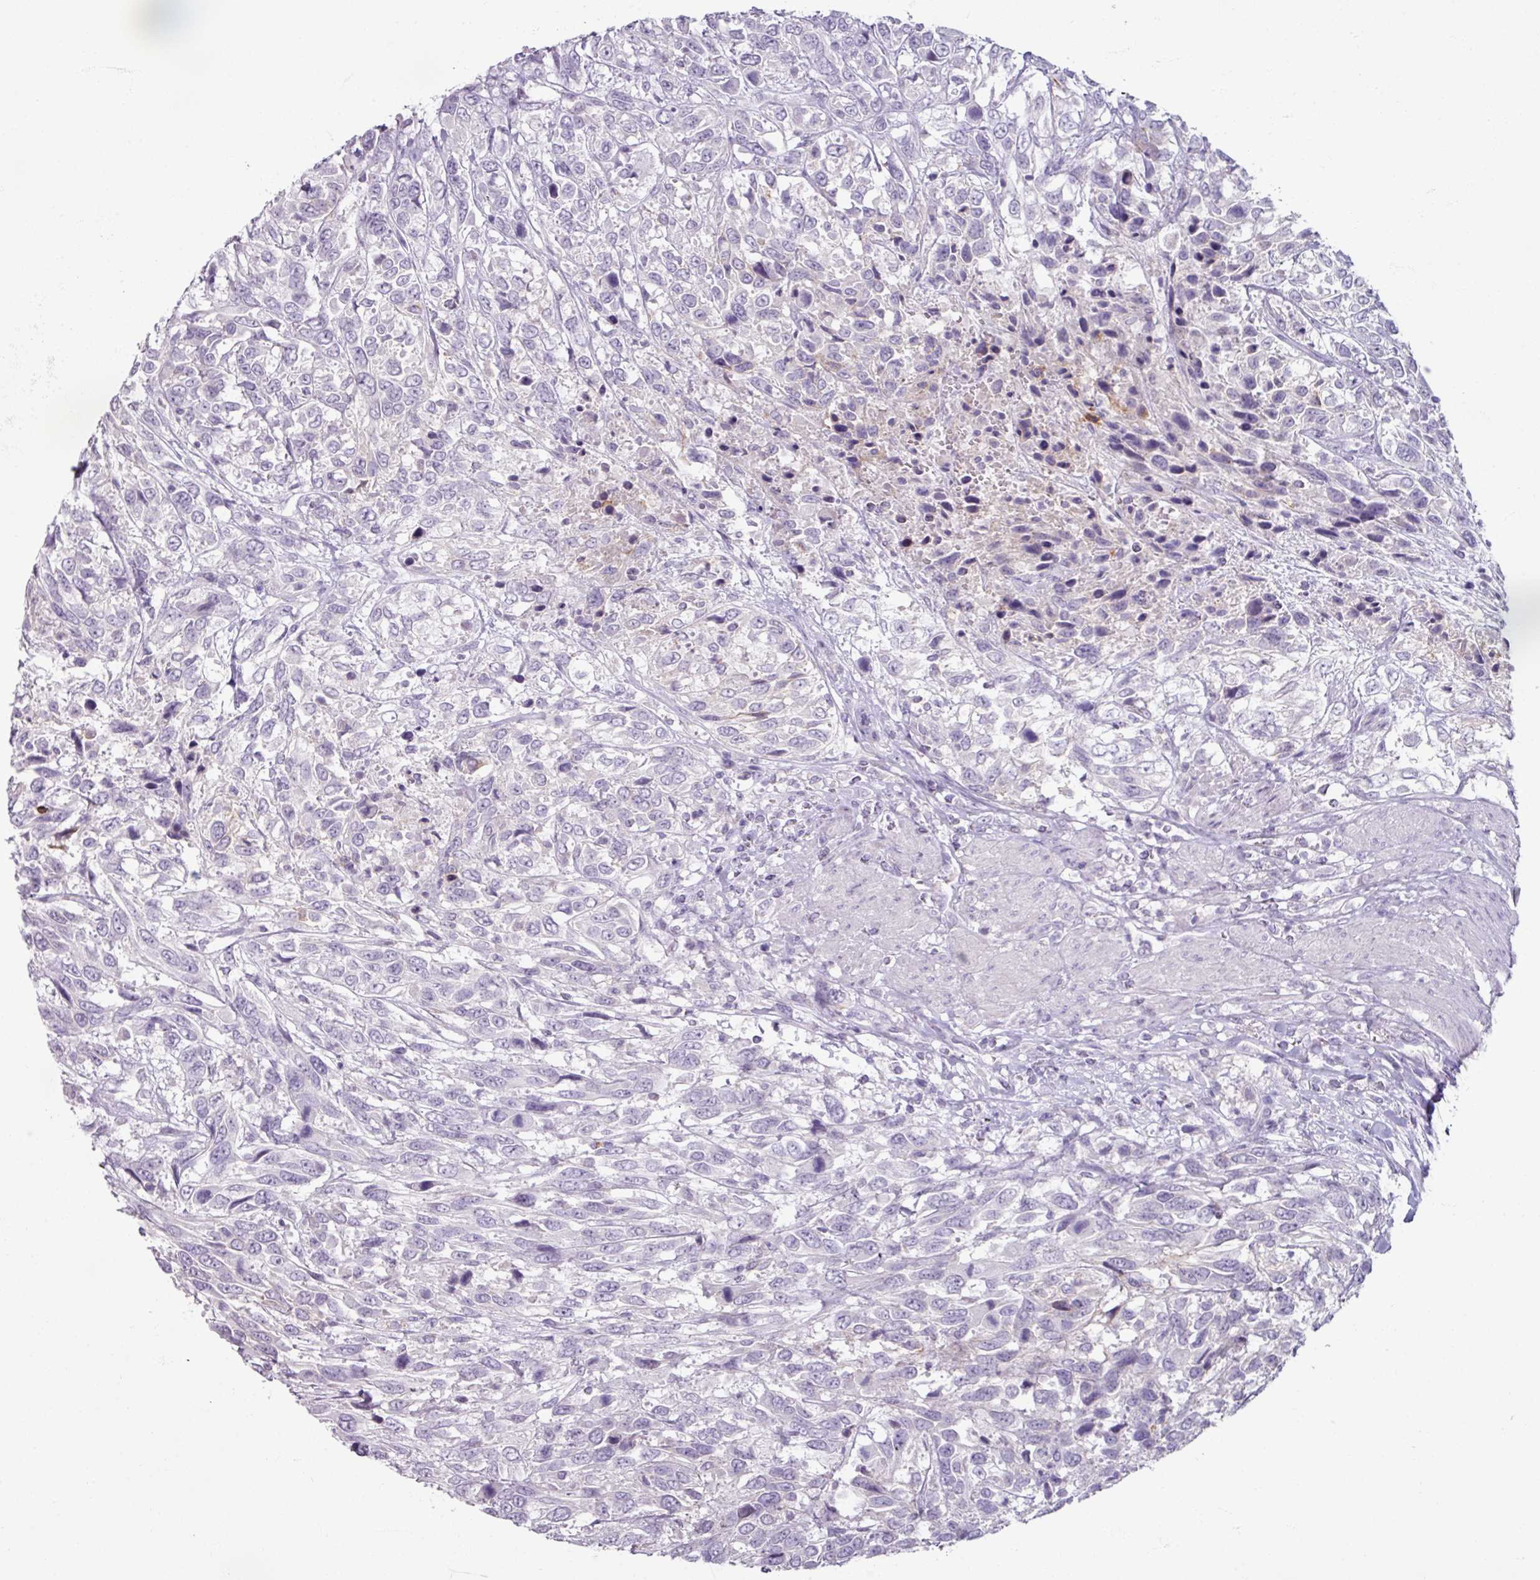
{"staining": {"intensity": "negative", "quantity": "none", "location": "none"}, "tissue": "urothelial cancer", "cell_type": "Tumor cells", "image_type": "cancer", "snomed": [{"axis": "morphology", "description": "Urothelial carcinoma, High grade"}, {"axis": "topography", "description": "Urinary bladder"}], "caption": "High-grade urothelial carcinoma stained for a protein using IHC shows no positivity tumor cells.", "gene": "SLC27A5", "patient": {"sex": "female", "age": 70}}